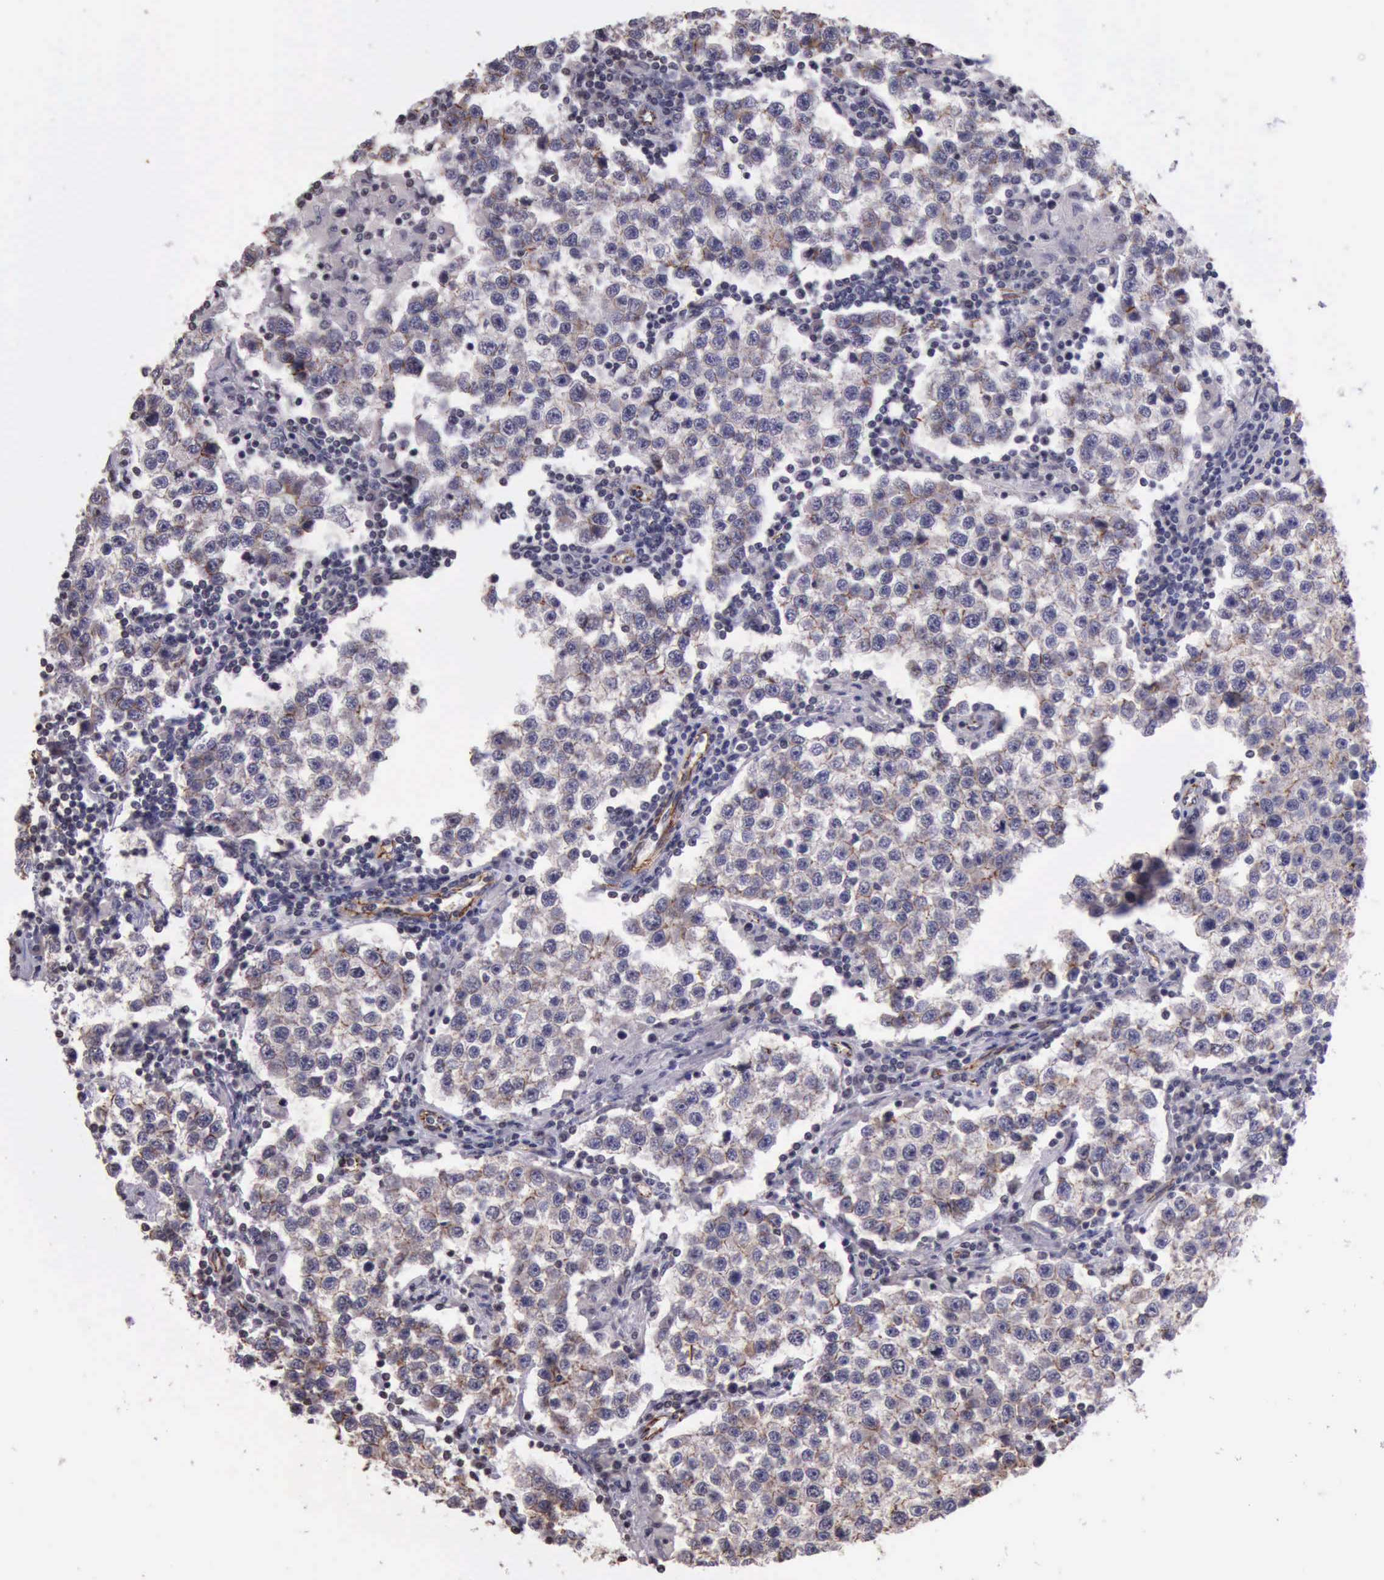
{"staining": {"intensity": "weak", "quantity": "25%-75%", "location": "cytoplasmic/membranous"}, "tissue": "testis cancer", "cell_type": "Tumor cells", "image_type": "cancer", "snomed": [{"axis": "morphology", "description": "Seminoma, NOS"}, {"axis": "topography", "description": "Testis"}], "caption": "Human testis cancer stained for a protein (brown) demonstrates weak cytoplasmic/membranous positive staining in about 25%-75% of tumor cells.", "gene": "CTNNB1", "patient": {"sex": "male", "age": 36}}